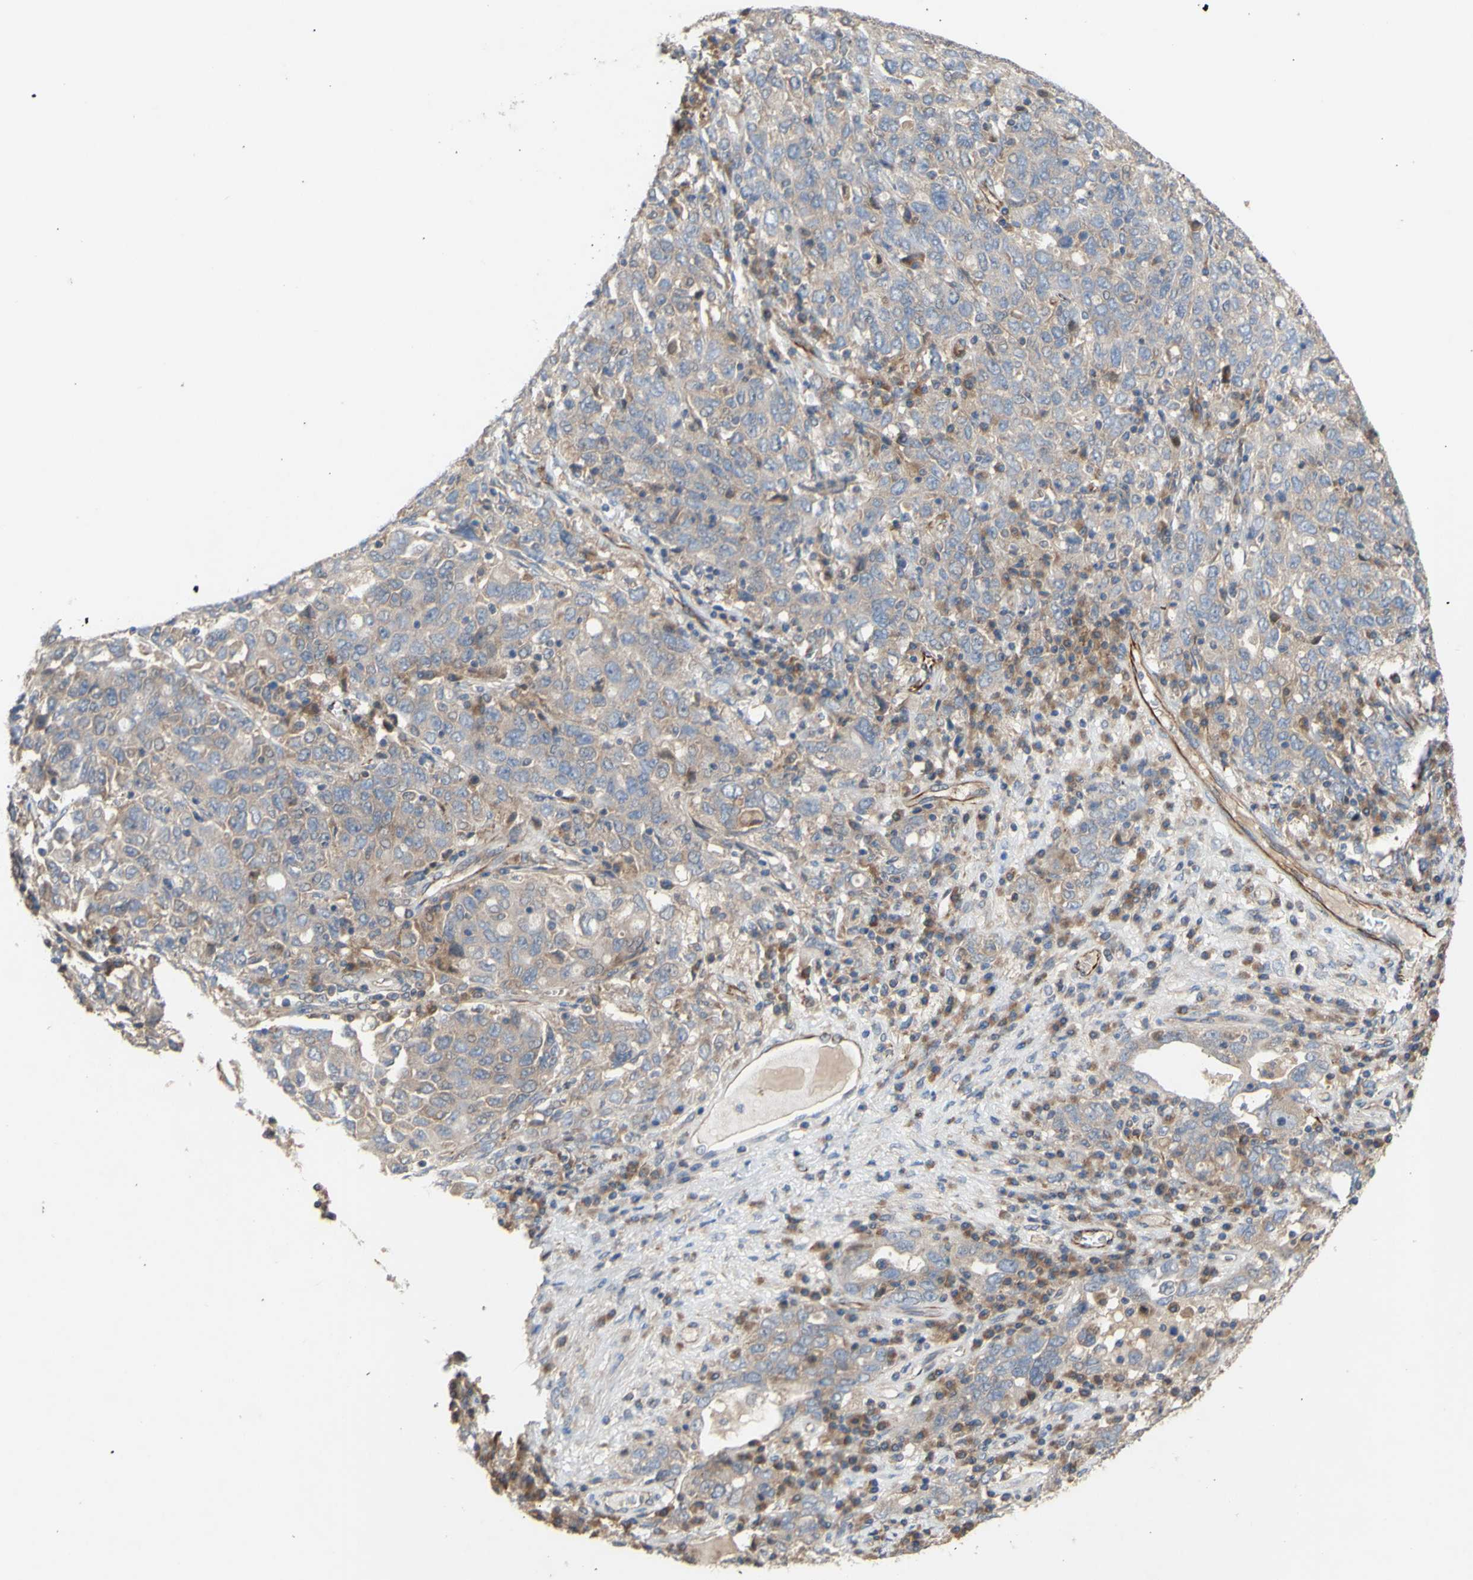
{"staining": {"intensity": "weak", "quantity": "<25%", "location": "cytoplasmic/membranous"}, "tissue": "ovarian cancer", "cell_type": "Tumor cells", "image_type": "cancer", "snomed": [{"axis": "morphology", "description": "Carcinoma, endometroid"}, {"axis": "topography", "description": "Ovary"}], "caption": "Immunohistochemistry histopathology image of human ovarian cancer stained for a protein (brown), which reveals no positivity in tumor cells.", "gene": "EIF2S3", "patient": {"sex": "female", "age": 62}}